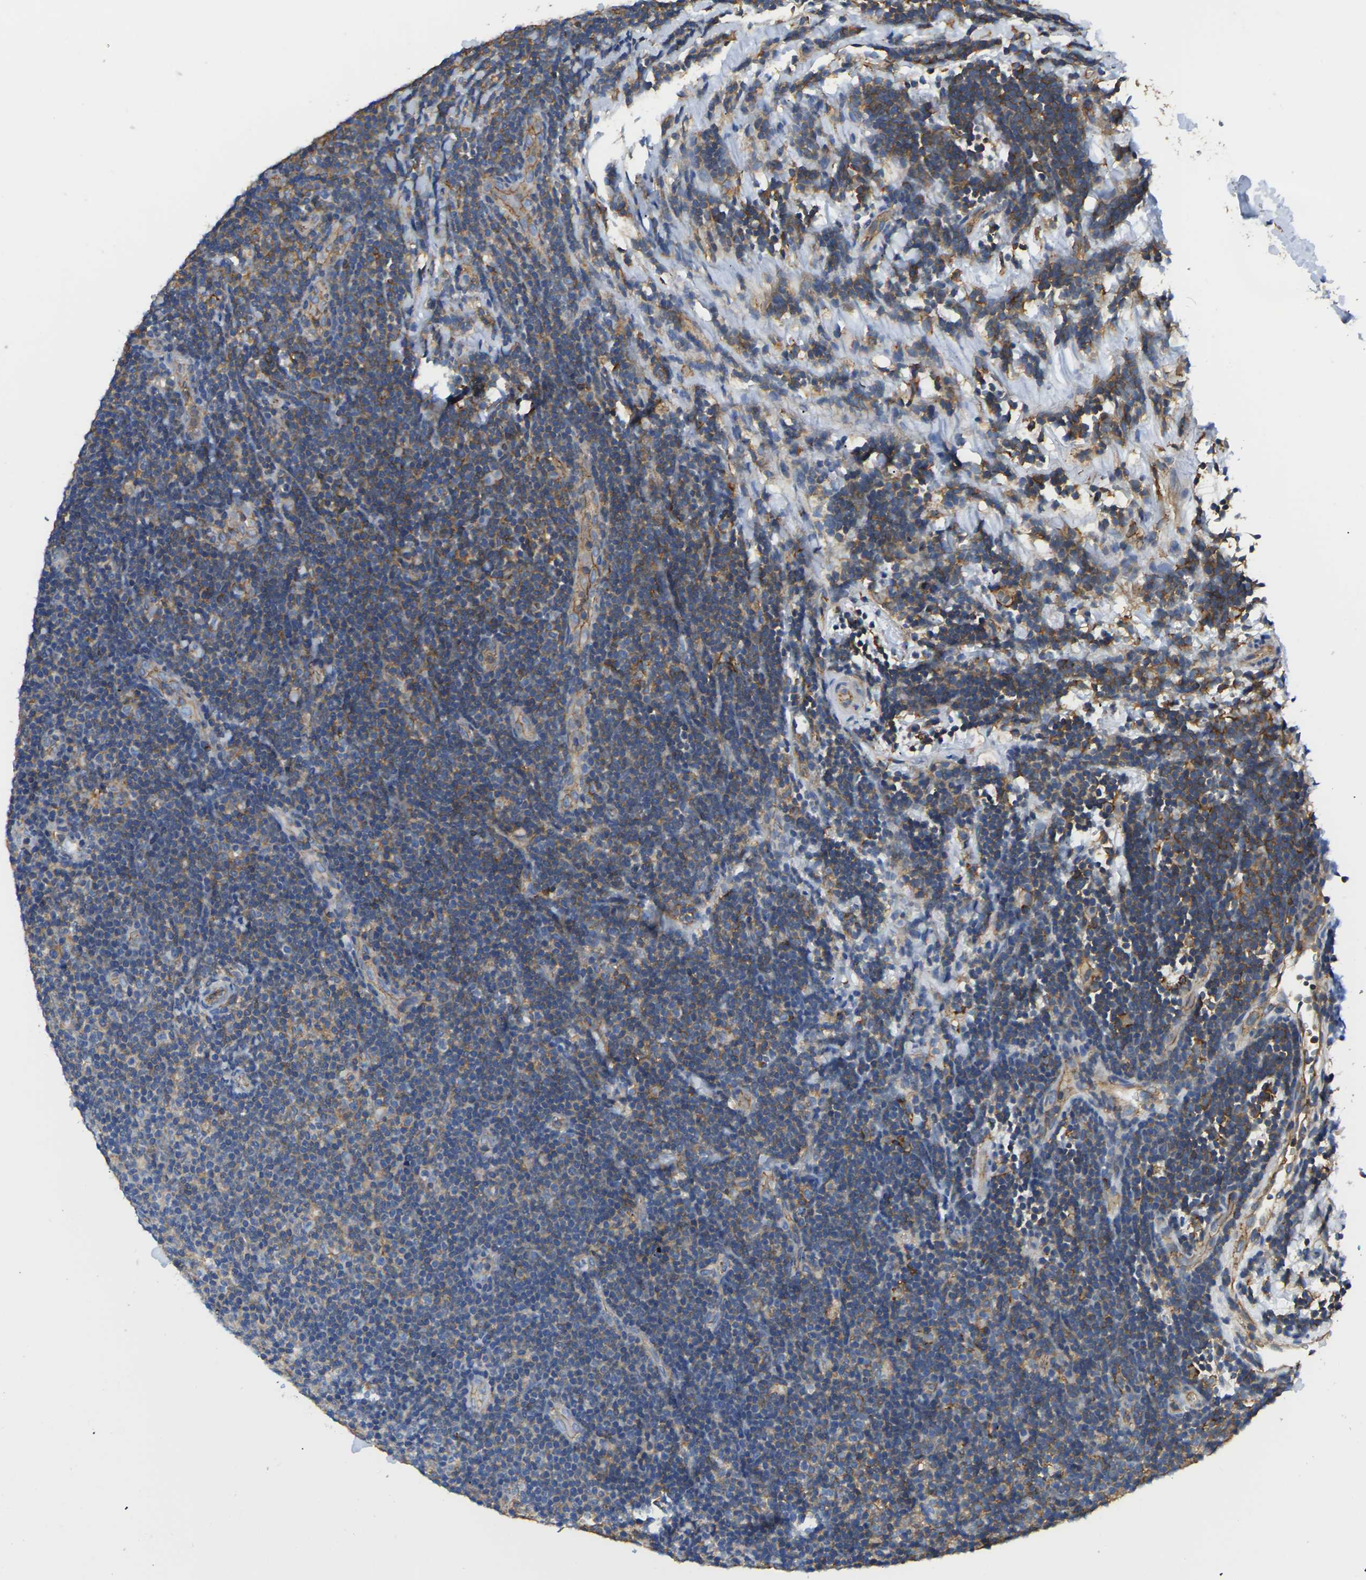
{"staining": {"intensity": "moderate", "quantity": "25%-75%", "location": "cytoplasmic/membranous"}, "tissue": "lymphoma", "cell_type": "Tumor cells", "image_type": "cancer", "snomed": [{"axis": "morphology", "description": "Malignant lymphoma, non-Hodgkin's type, Low grade"}, {"axis": "topography", "description": "Lymph node"}], "caption": "Human malignant lymphoma, non-Hodgkin's type (low-grade) stained for a protein (brown) demonstrates moderate cytoplasmic/membranous positive staining in about 25%-75% of tumor cells.", "gene": "IQGAP1", "patient": {"sex": "male", "age": 83}}